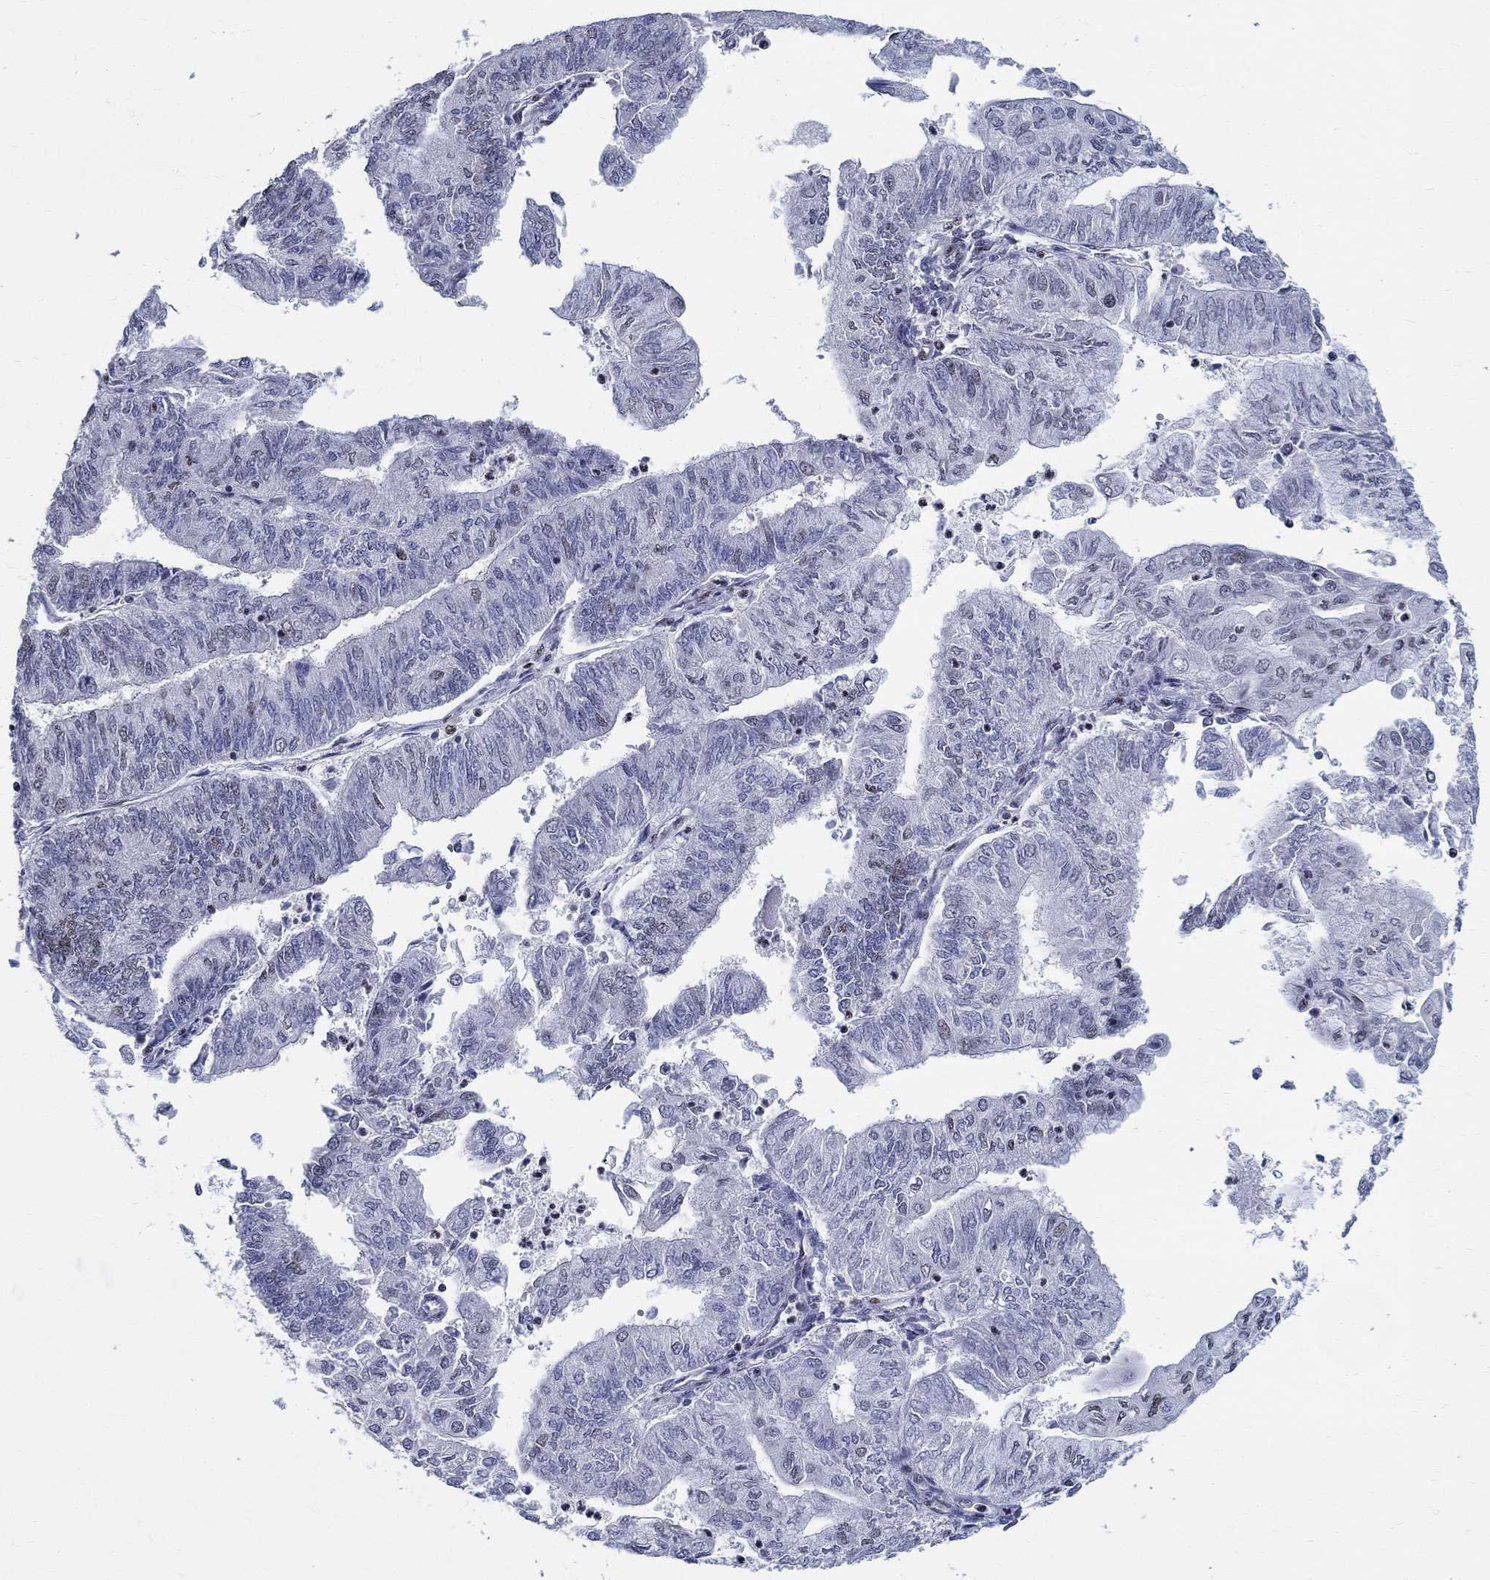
{"staining": {"intensity": "weak", "quantity": "<25%", "location": "nuclear"}, "tissue": "endometrial cancer", "cell_type": "Tumor cells", "image_type": "cancer", "snomed": [{"axis": "morphology", "description": "Adenocarcinoma, NOS"}, {"axis": "topography", "description": "Endometrium"}], "caption": "This is an IHC micrograph of human endometrial adenocarcinoma. There is no expression in tumor cells.", "gene": "FBXO16", "patient": {"sex": "female", "age": 59}}